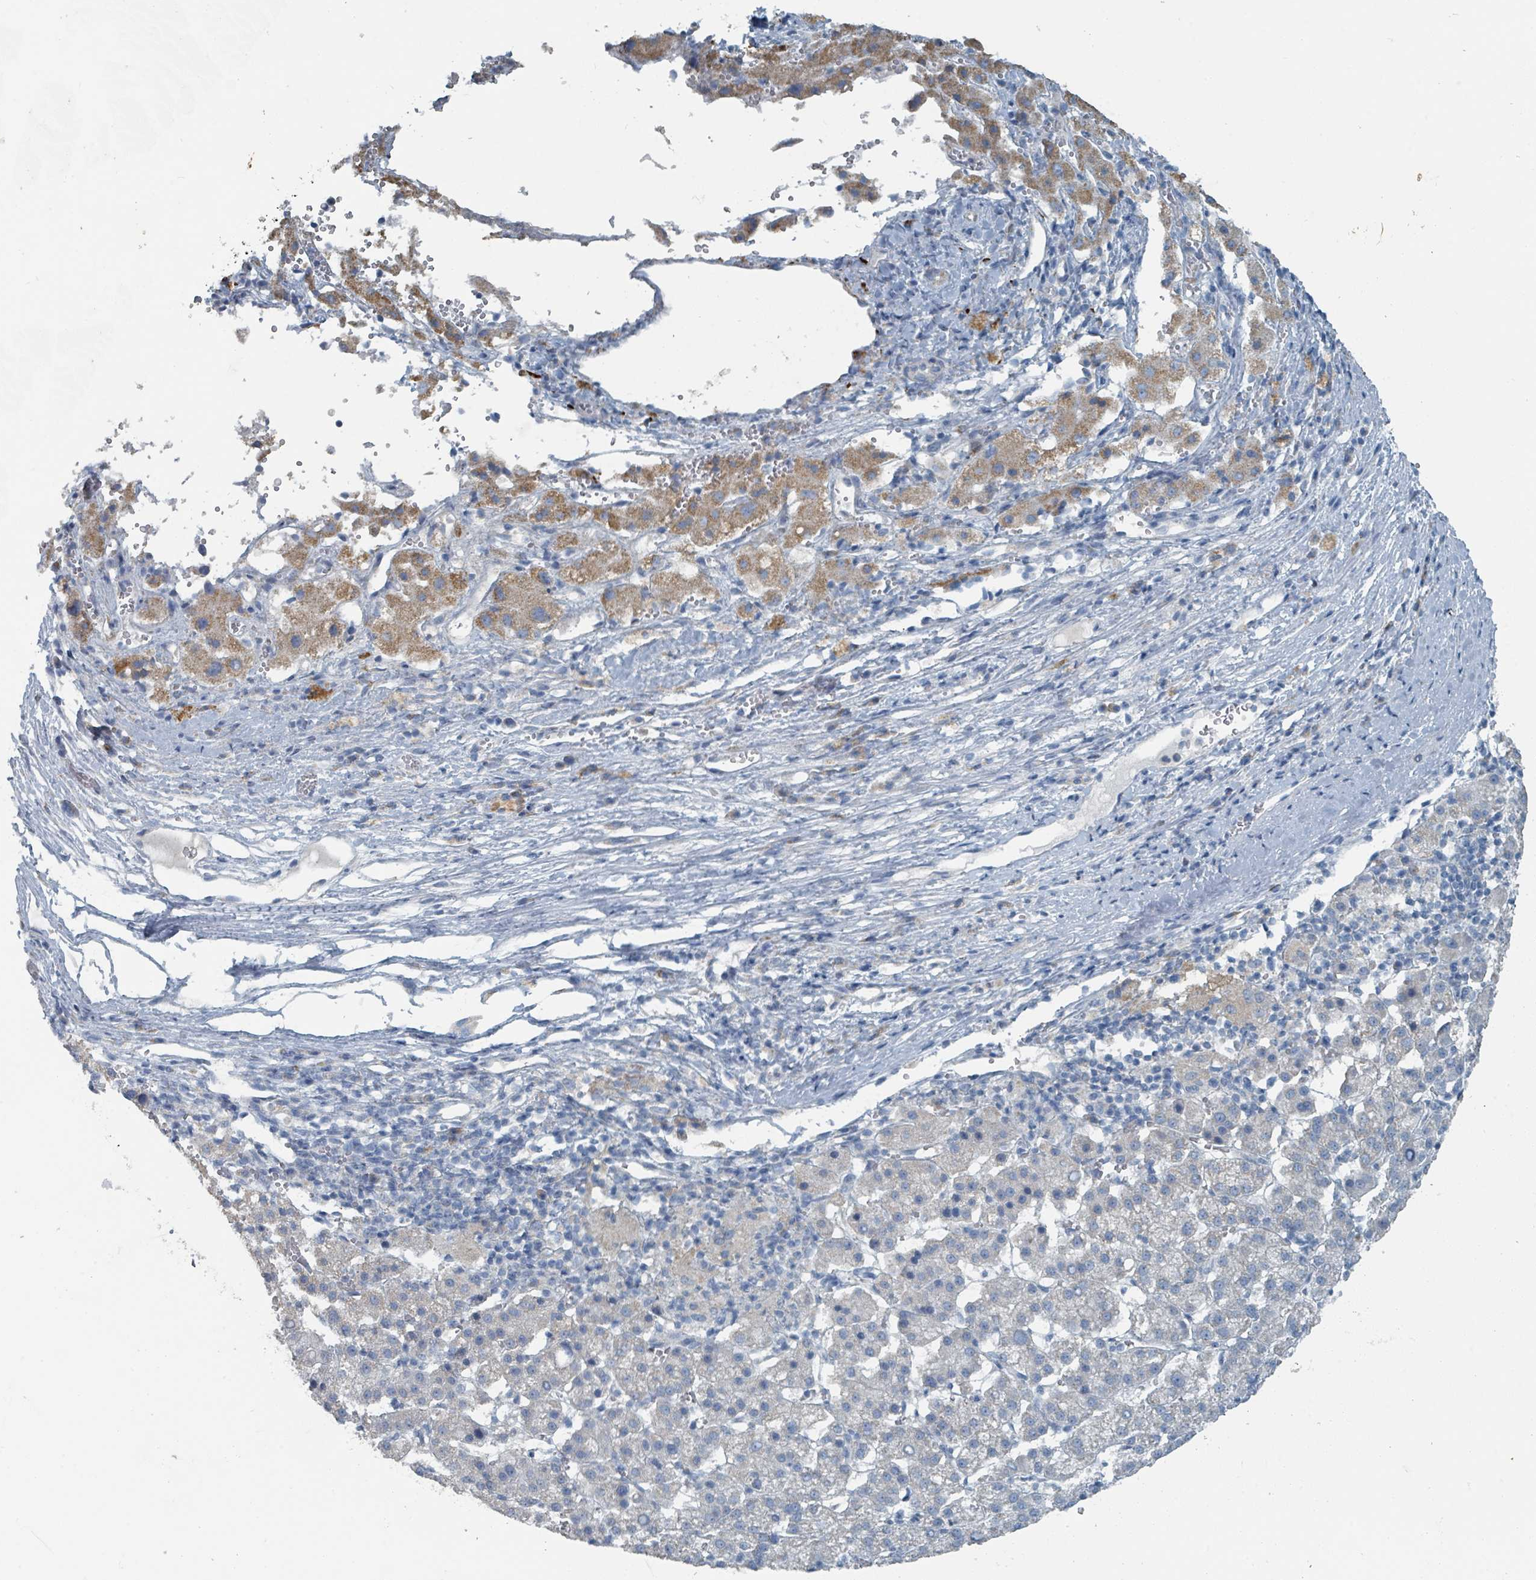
{"staining": {"intensity": "negative", "quantity": "none", "location": "none"}, "tissue": "liver cancer", "cell_type": "Tumor cells", "image_type": "cancer", "snomed": [{"axis": "morphology", "description": "Carcinoma, Hepatocellular, NOS"}, {"axis": "topography", "description": "Liver"}], "caption": "DAB (3,3'-diaminobenzidine) immunohistochemical staining of liver hepatocellular carcinoma exhibits no significant staining in tumor cells.", "gene": "RASA4", "patient": {"sex": "female", "age": 58}}